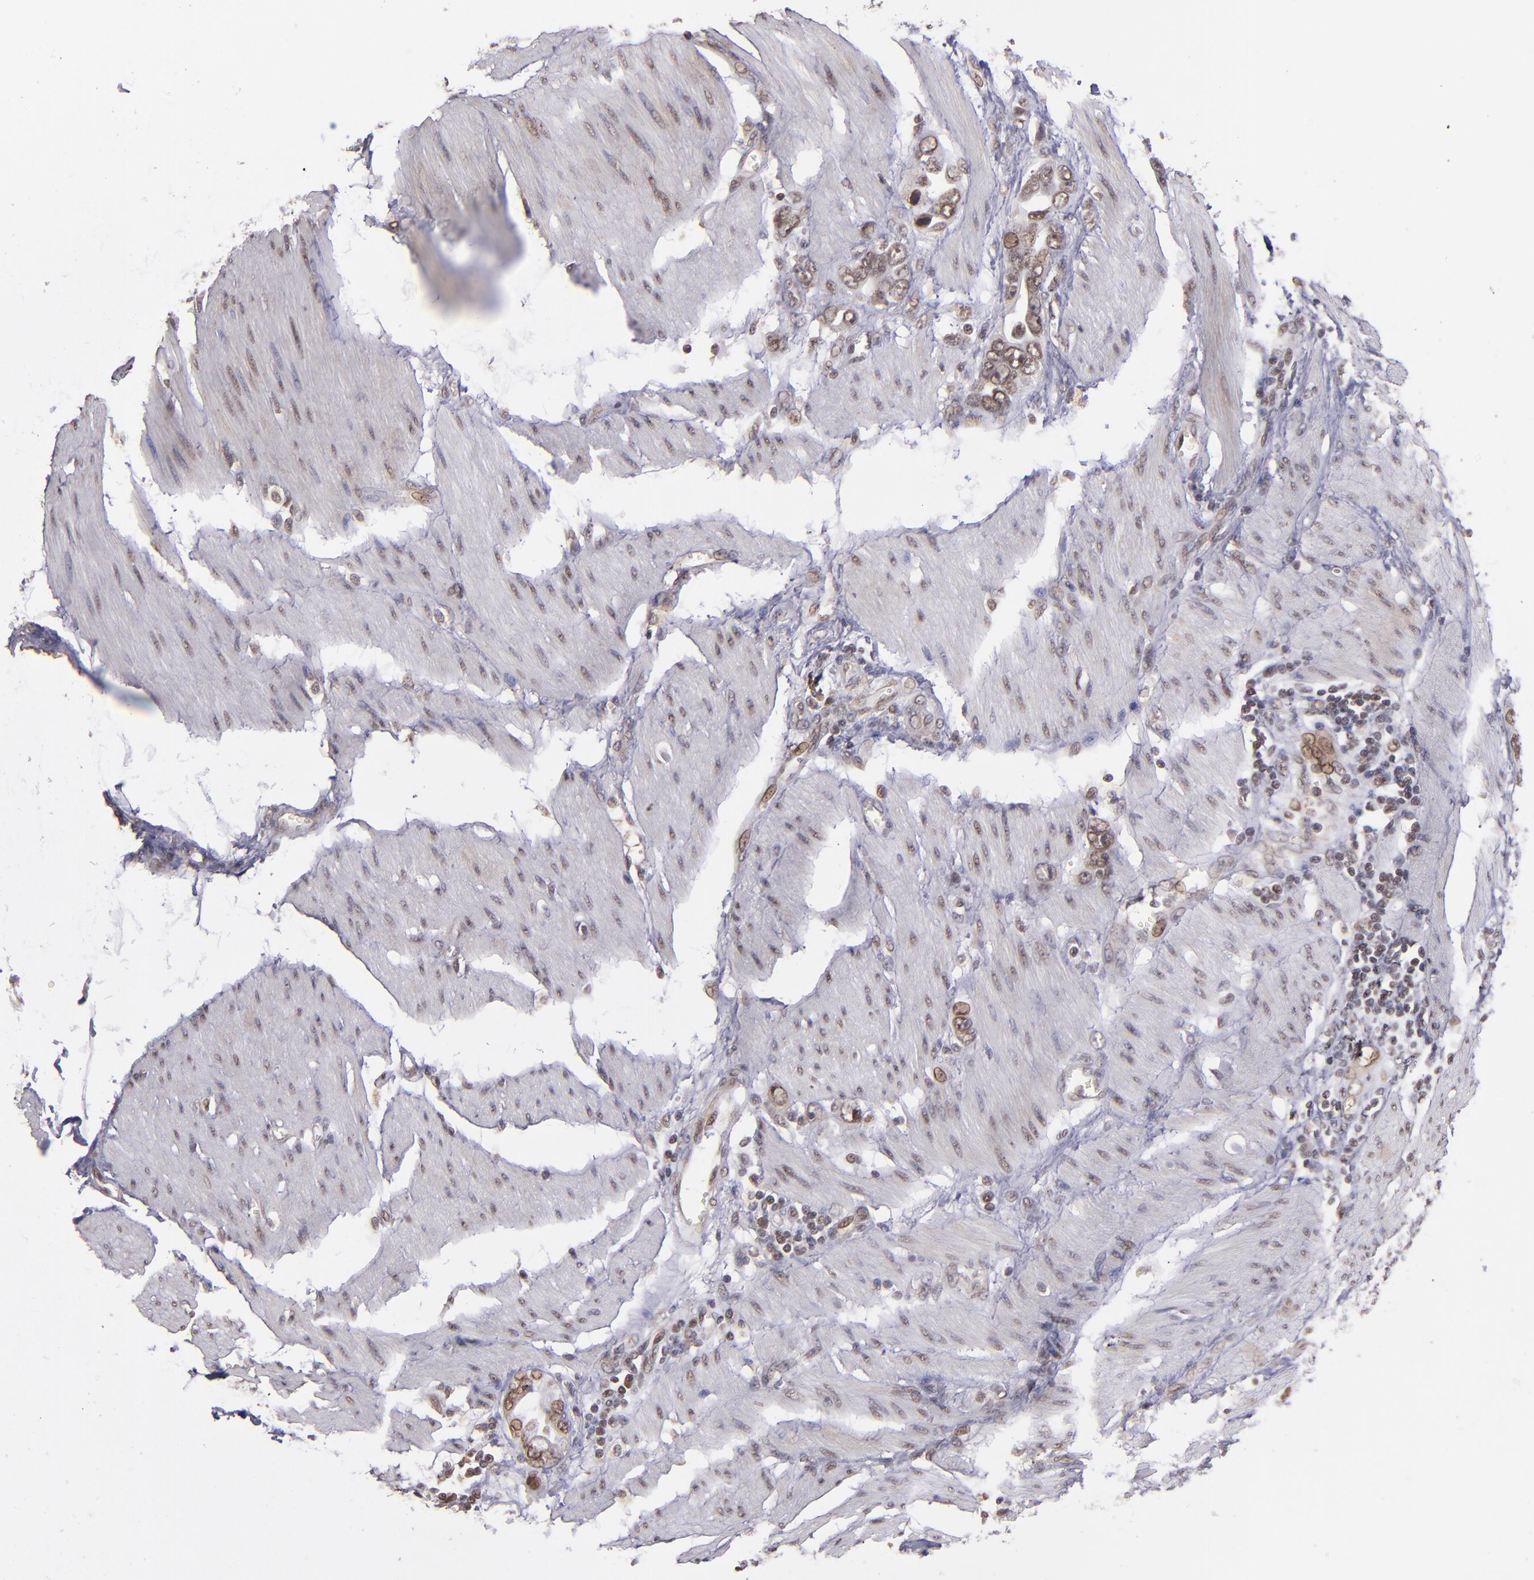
{"staining": {"intensity": "moderate", "quantity": ">75%", "location": "nuclear"}, "tissue": "stomach cancer", "cell_type": "Tumor cells", "image_type": "cancer", "snomed": [{"axis": "morphology", "description": "Adenocarcinoma, NOS"}, {"axis": "topography", "description": "Stomach"}], "caption": "Protein analysis of adenocarcinoma (stomach) tissue shows moderate nuclear staining in about >75% of tumor cells.", "gene": "ABHD12B", "patient": {"sex": "male", "age": 78}}